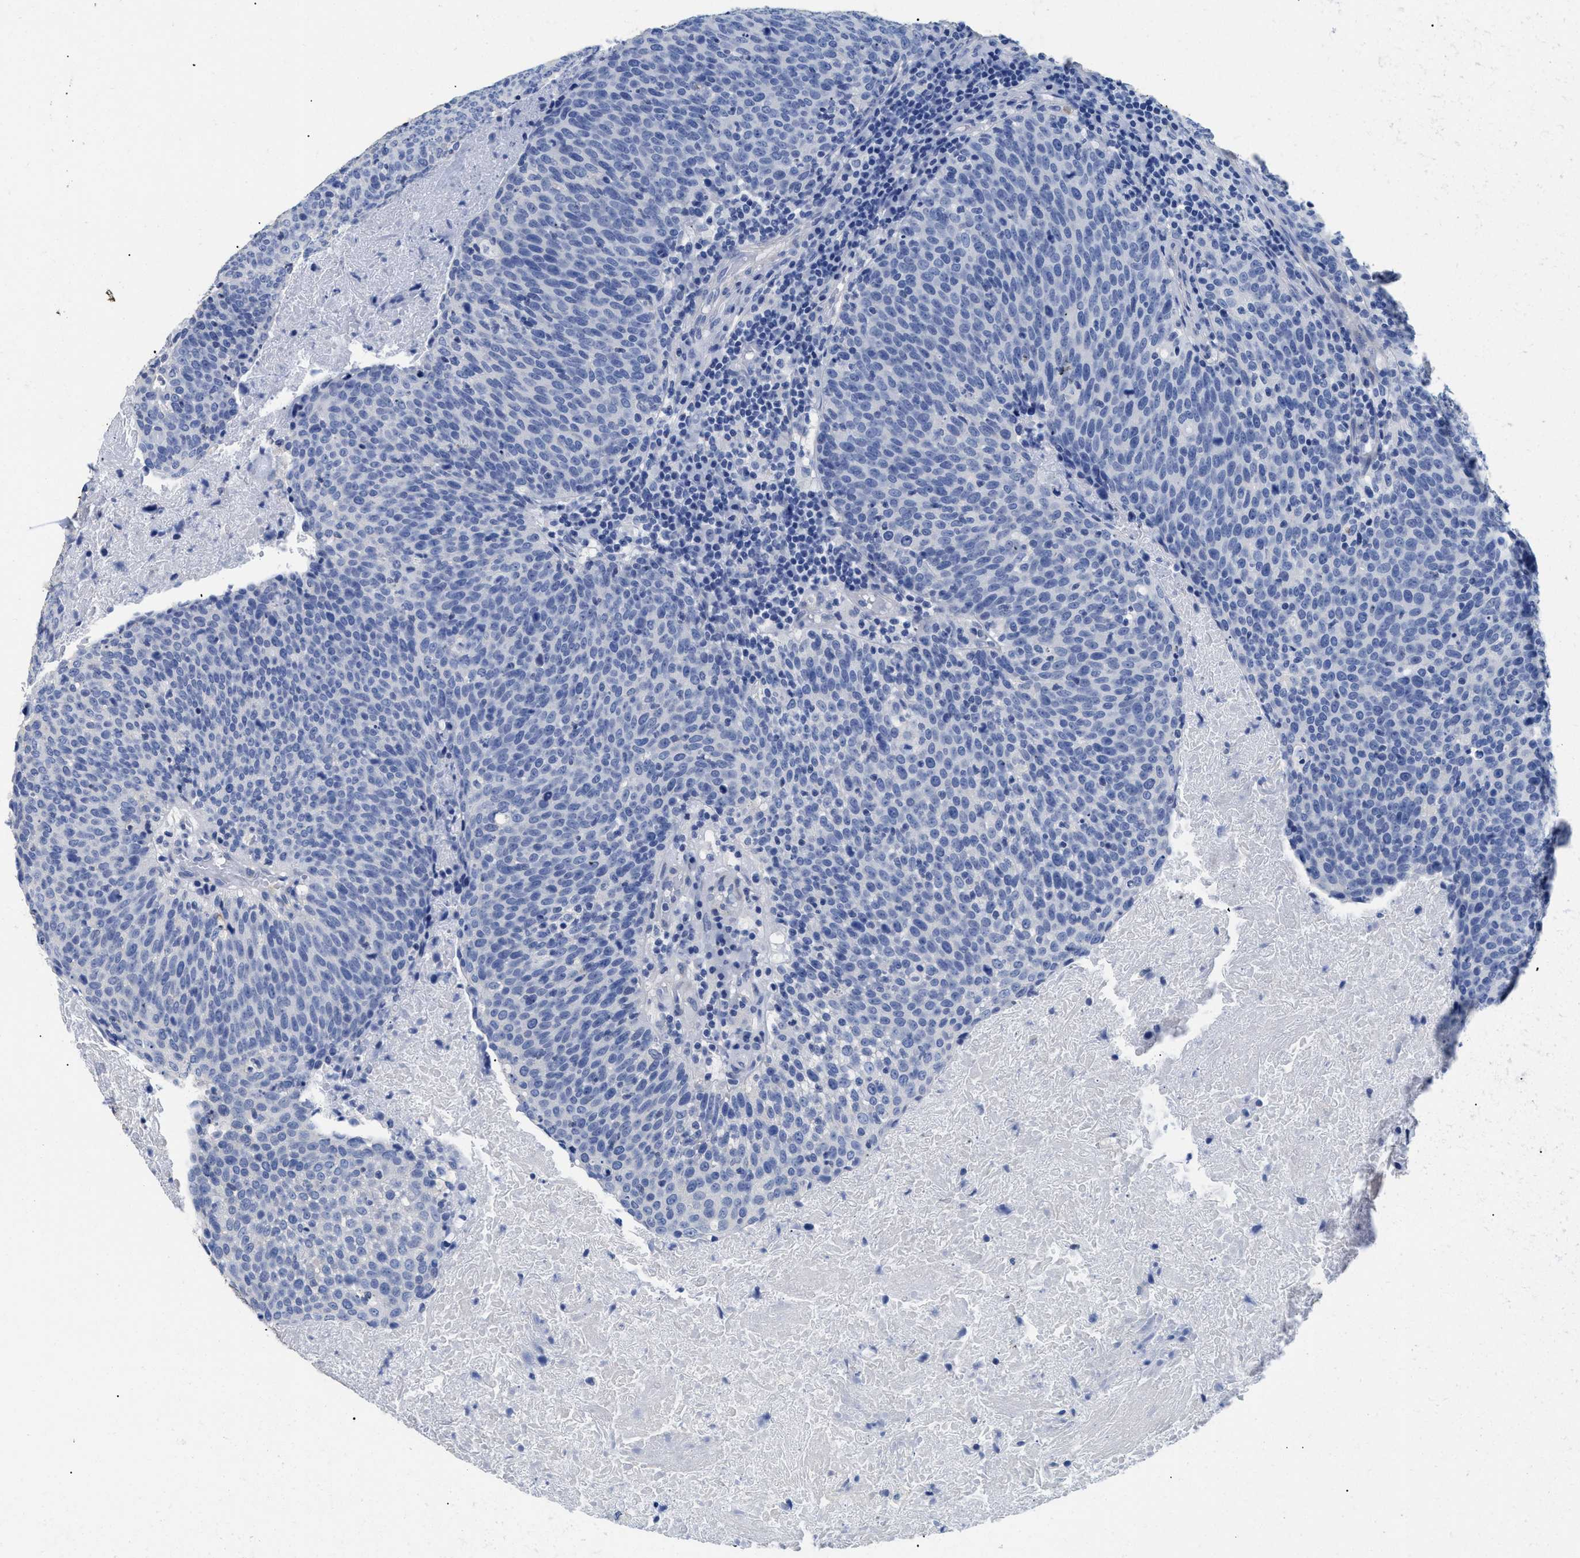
{"staining": {"intensity": "negative", "quantity": "none", "location": "none"}, "tissue": "head and neck cancer", "cell_type": "Tumor cells", "image_type": "cancer", "snomed": [{"axis": "morphology", "description": "Squamous cell carcinoma, NOS"}, {"axis": "morphology", "description": "Squamous cell carcinoma, metastatic, NOS"}, {"axis": "topography", "description": "Lymph node"}, {"axis": "topography", "description": "Head-Neck"}], "caption": "The image demonstrates no staining of tumor cells in head and neck cancer.", "gene": "DLC1", "patient": {"sex": "male", "age": 62}}